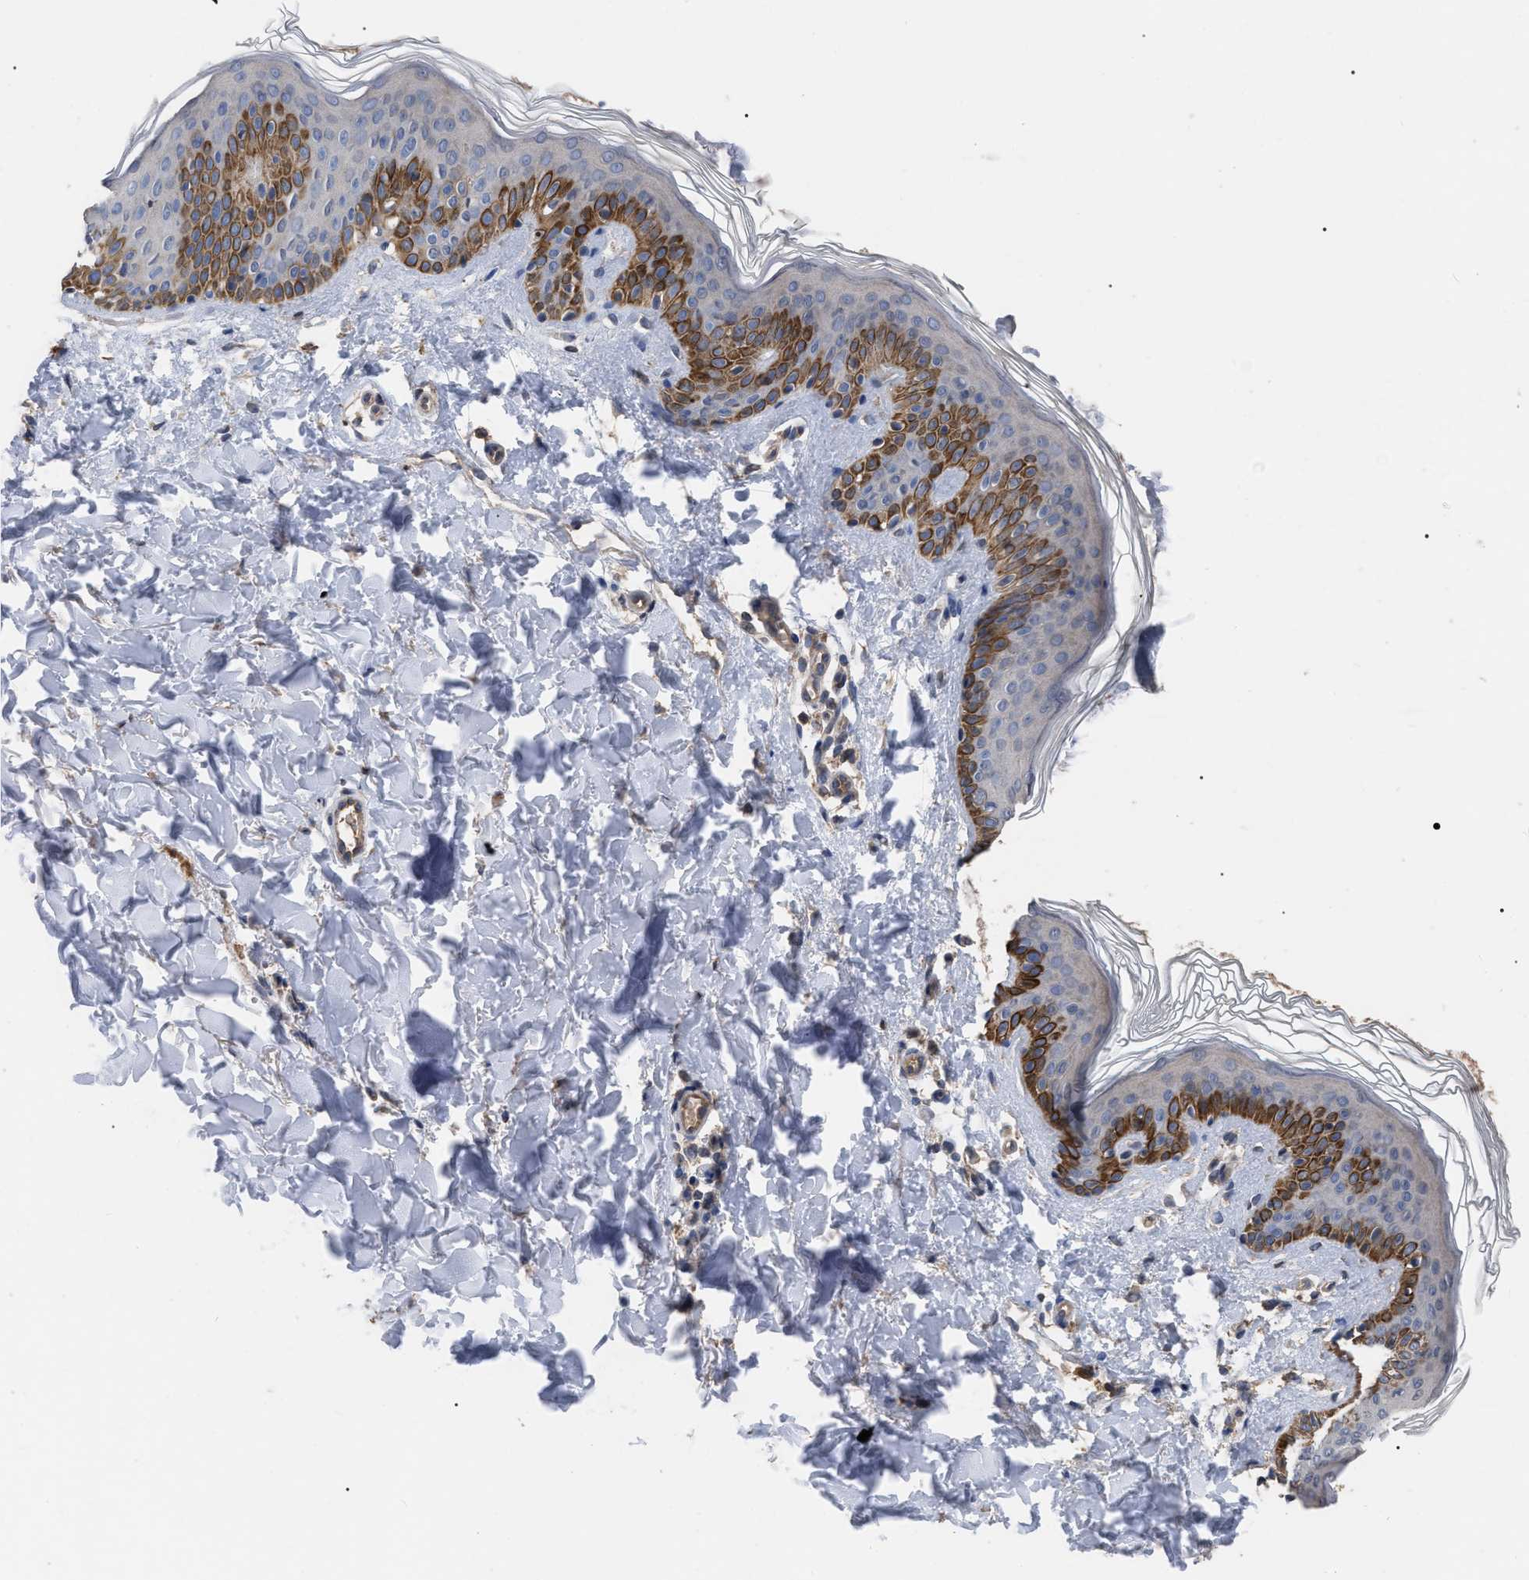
{"staining": {"intensity": "weak", "quantity": "<25%", "location": "cytoplasmic/membranous"}, "tissue": "skin", "cell_type": "Fibroblasts", "image_type": "normal", "snomed": [{"axis": "morphology", "description": "Normal tissue, NOS"}, {"axis": "topography", "description": "Skin"}], "caption": "IHC histopathology image of benign skin: skin stained with DAB demonstrates no significant protein positivity in fibroblasts.", "gene": "BTN2A1", "patient": {"sex": "male", "age": 40}}